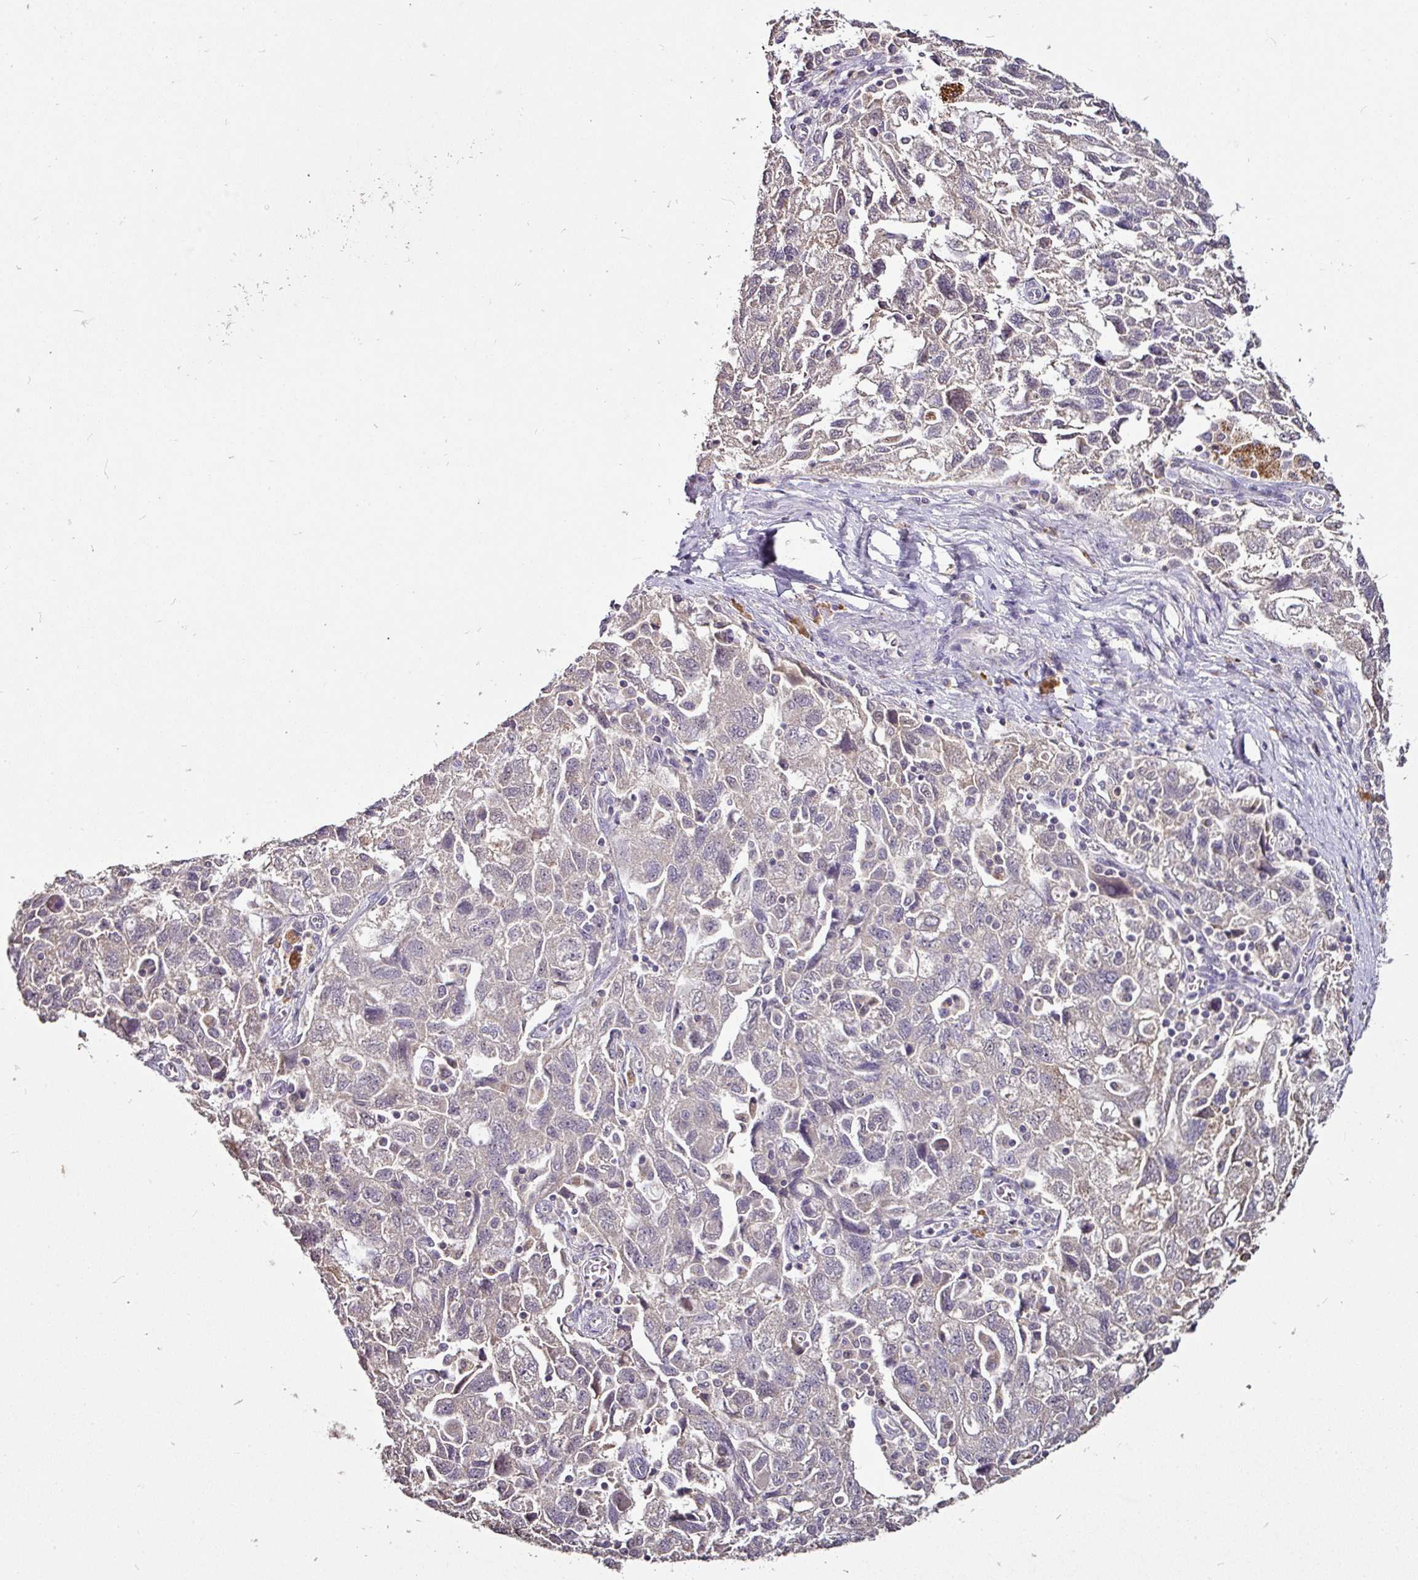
{"staining": {"intensity": "negative", "quantity": "none", "location": "none"}, "tissue": "ovarian cancer", "cell_type": "Tumor cells", "image_type": "cancer", "snomed": [{"axis": "morphology", "description": "Carcinoma, NOS"}, {"axis": "morphology", "description": "Cystadenocarcinoma, serous, NOS"}, {"axis": "topography", "description": "Ovary"}], "caption": "The photomicrograph demonstrates no staining of tumor cells in ovarian serous cystadenocarcinoma.", "gene": "RPL38", "patient": {"sex": "female", "age": 69}}